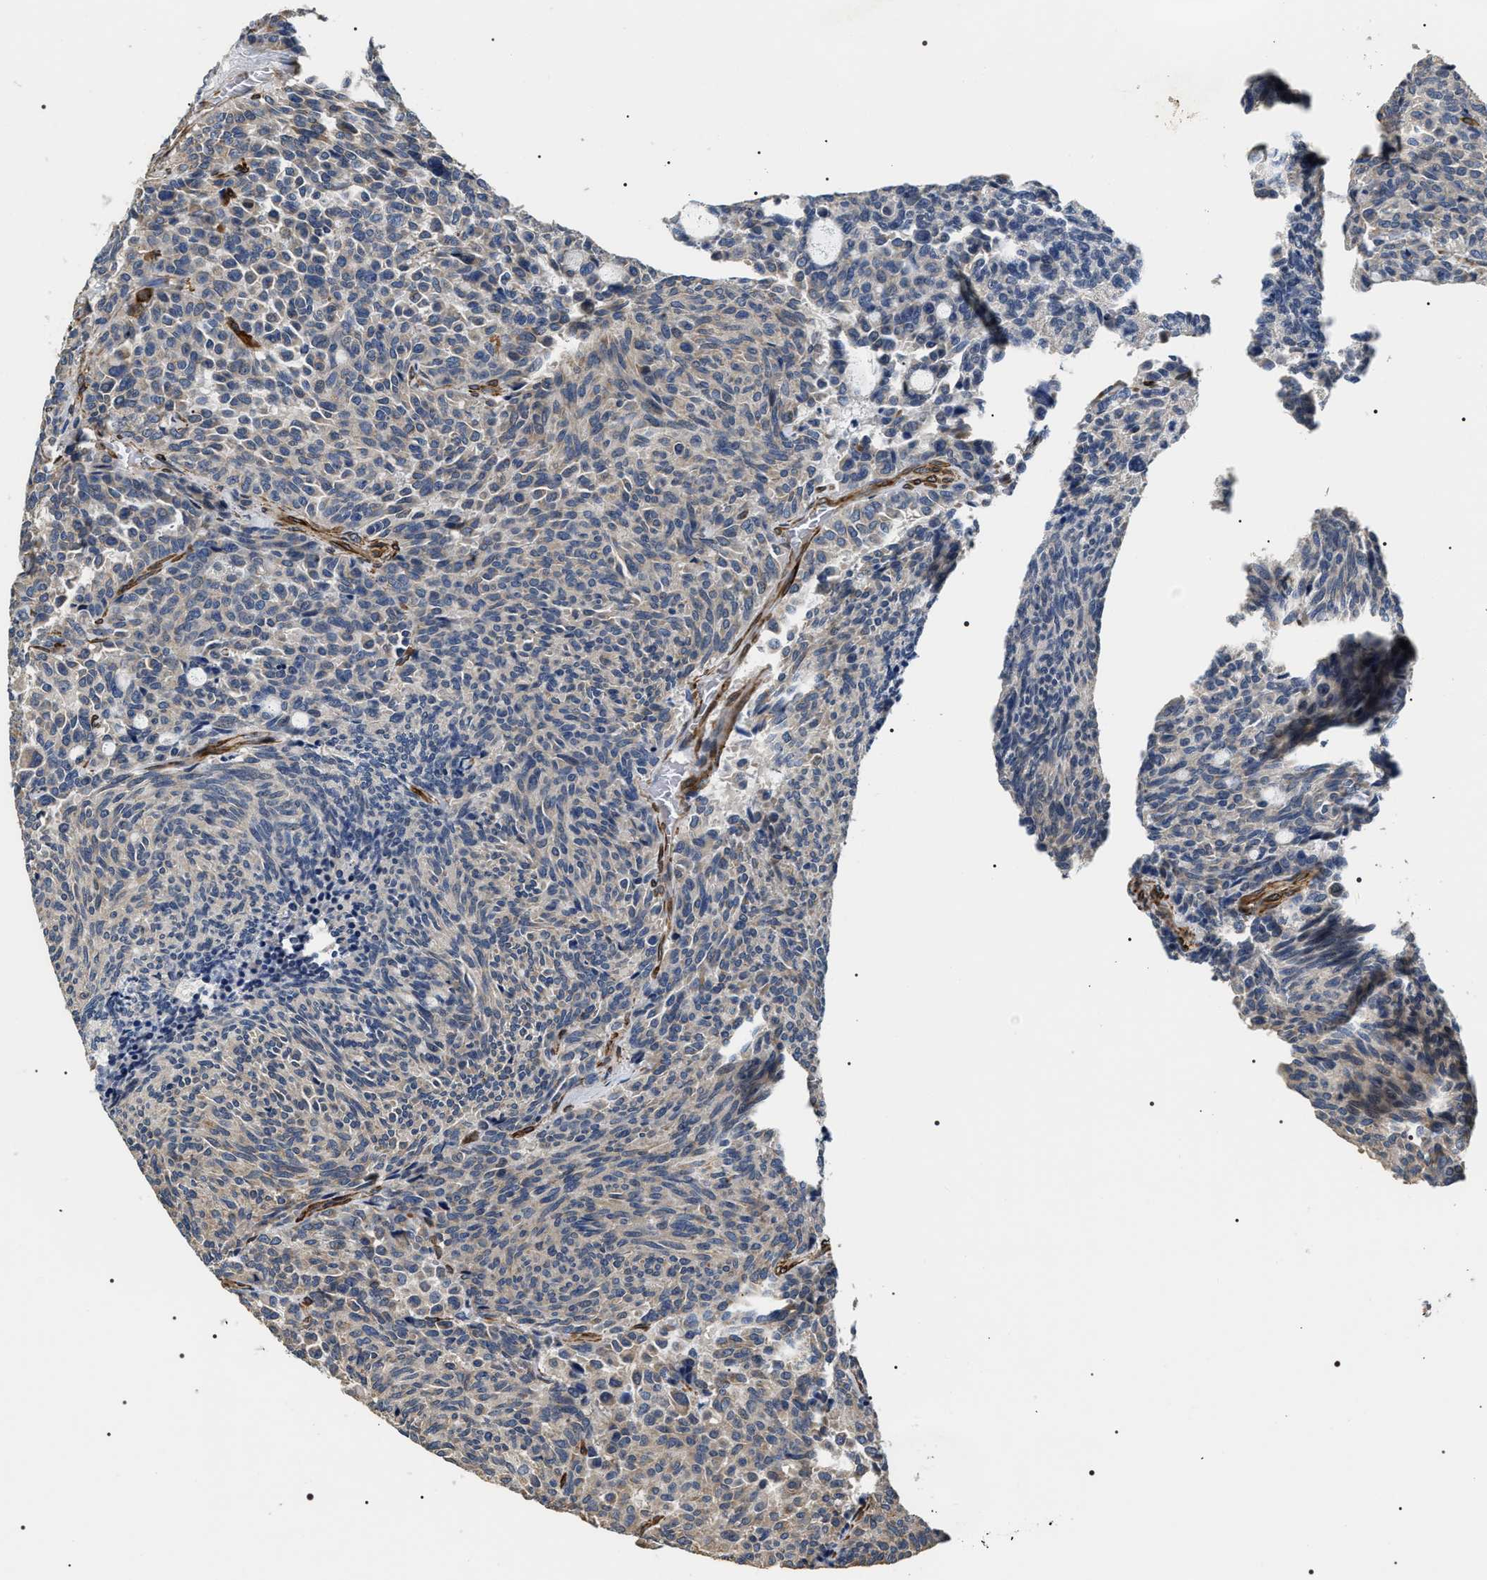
{"staining": {"intensity": "negative", "quantity": "none", "location": "none"}, "tissue": "carcinoid", "cell_type": "Tumor cells", "image_type": "cancer", "snomed": [{"axis": "morphology", "description": "Carcinoid, malignant, NOS"}, {"axis": "topography", "description": "Pancreas"}], "caption": "This histopathology image is of carcinoid stained with IHC to label a protein in brown with the nuclei are counter-stained blue. There is no expression in tumor cells. (Immunohistochemistry, brightfield microscopy, high magnification).", "gene": "ZC3HAV1L", "patient": {"sex": "female", "age": 54}}